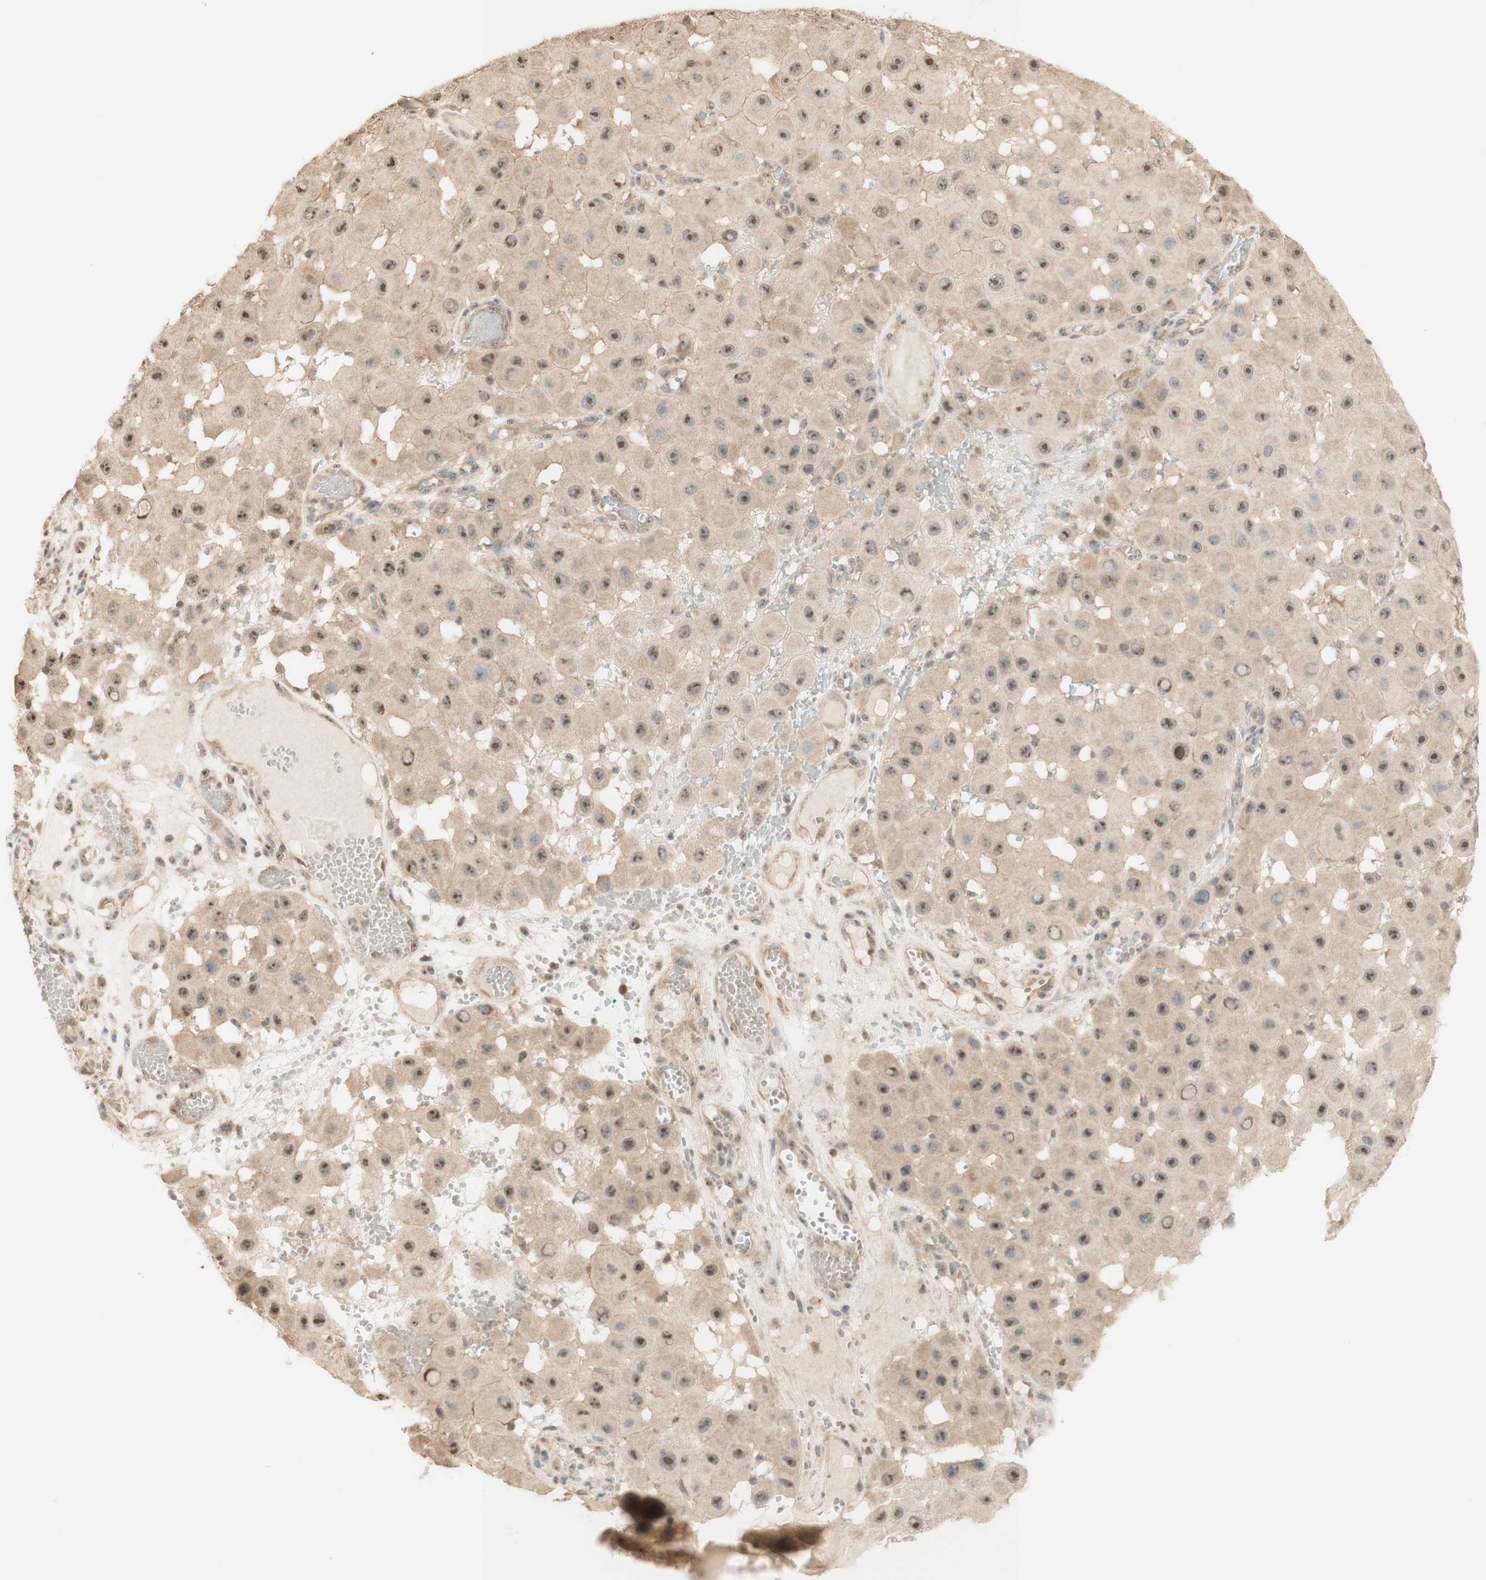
{"staining": {"intensity": "moderate", "quantity": "25%-75%", "location": "cytoplasmic/membranous,nuclear"}, "tissue": "melanoma", "cell_type": "Tumor cells", "image_type": "cancer", "snomed": [{"axis": "morphology", "description": "Malignant melanoma, NOS"}, {"axis": "topography", "description": "Skin"}], "caption": "There is medium levels of moderate cytoplasmic/membranous and nuclear positivity in tumor cells of malignant melanoma, as demonstrated by immunohistochemical staining (brown color).", "gene": "SPINT2", "patient": {"sex": "female", "age": 81}}